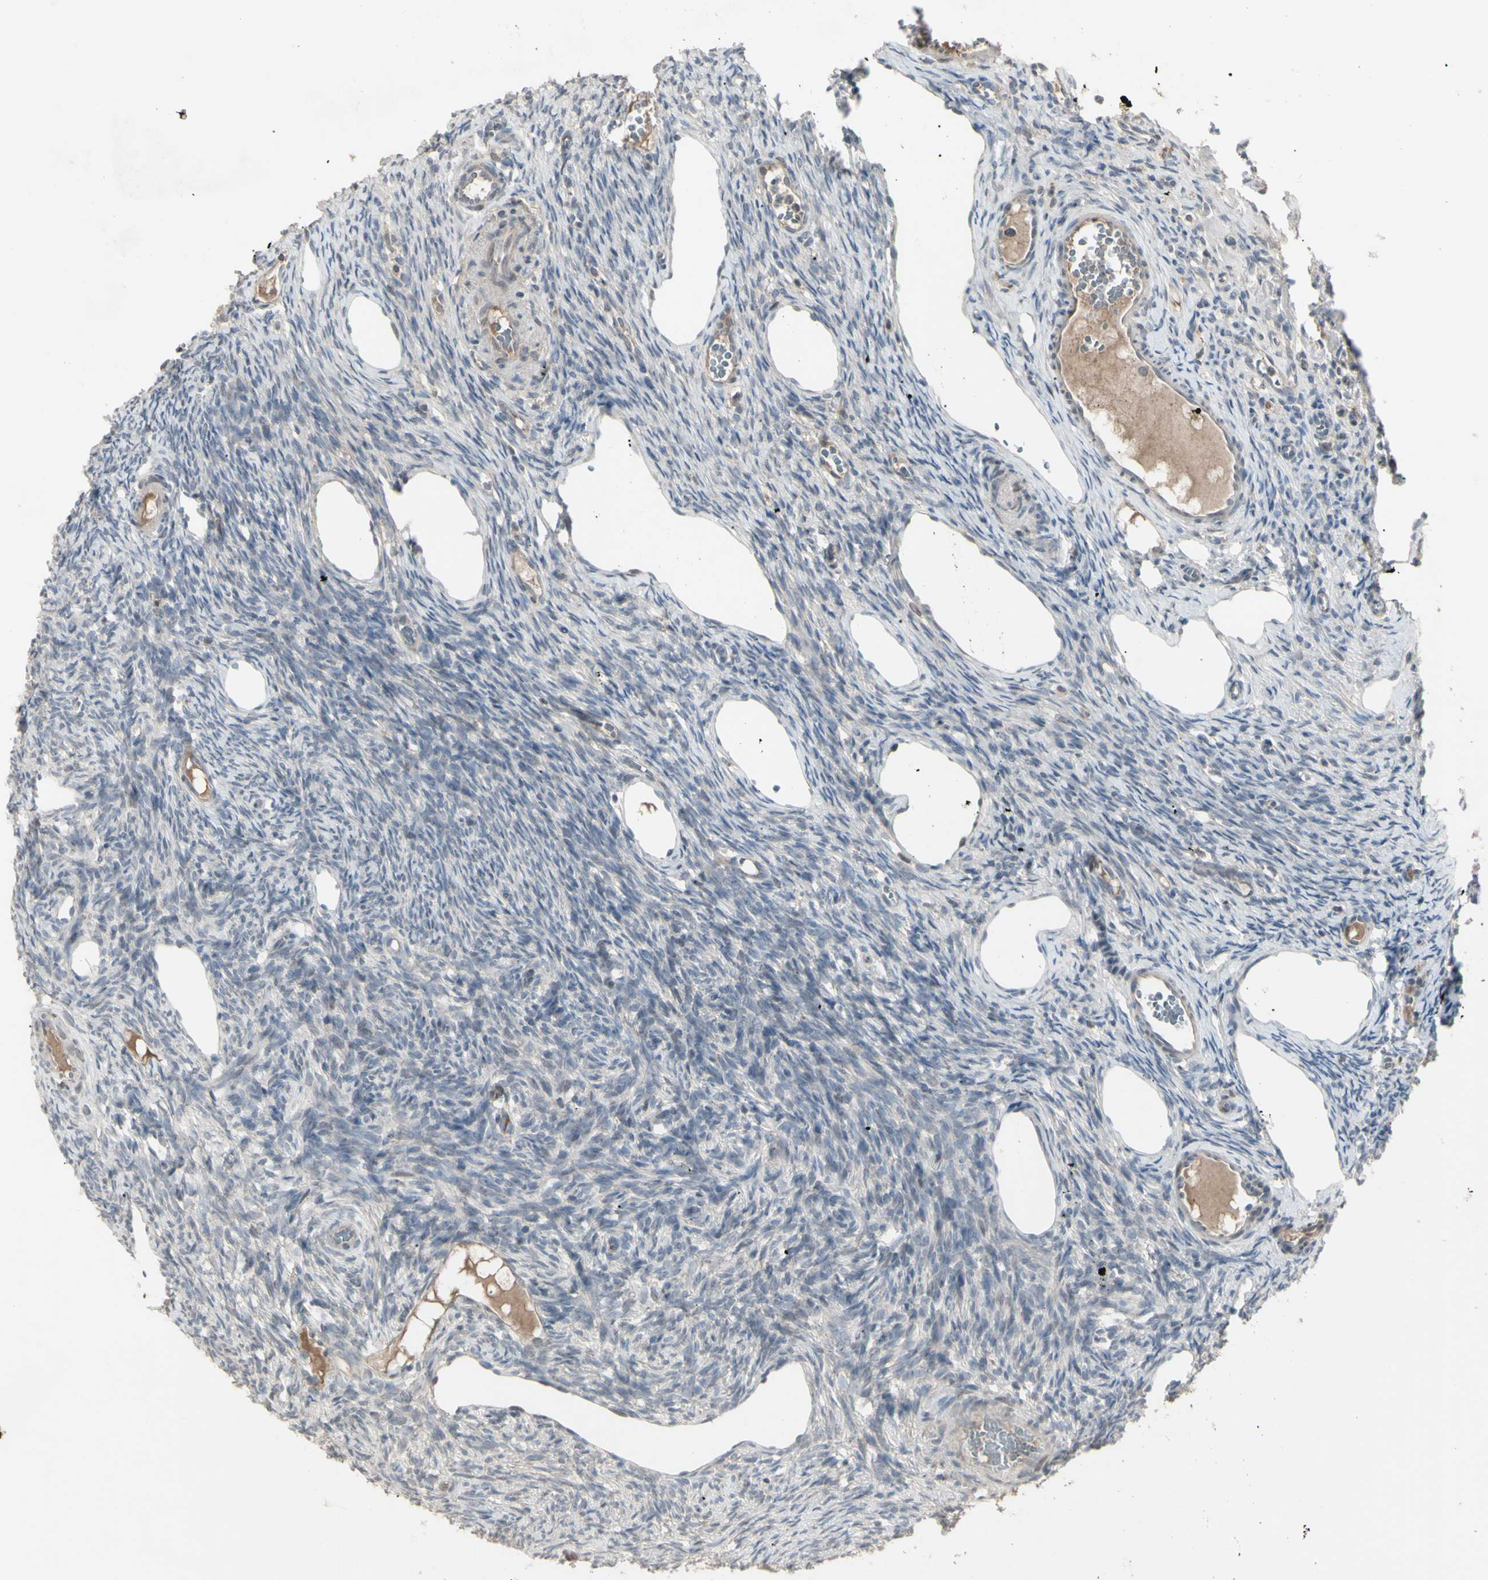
{"staining": {"intensity": "negative", "quantity": "none", "location": "none"}, "tissue": "ovary", "cell_type": "Ovarian stroma cells", "image_type": "normal", "snomed": [{"axis": "morphology", "description": "Normal tissue, NOS"}, {"axis": "topography", "description": "Ovary"}], "caption": "DAB immunohistochemical staining of normal human ovary exhibits no significant expression in ovarian stroma cells.", "gene": "PIAS4", "patient": {"sex": "female", "age": 33}}